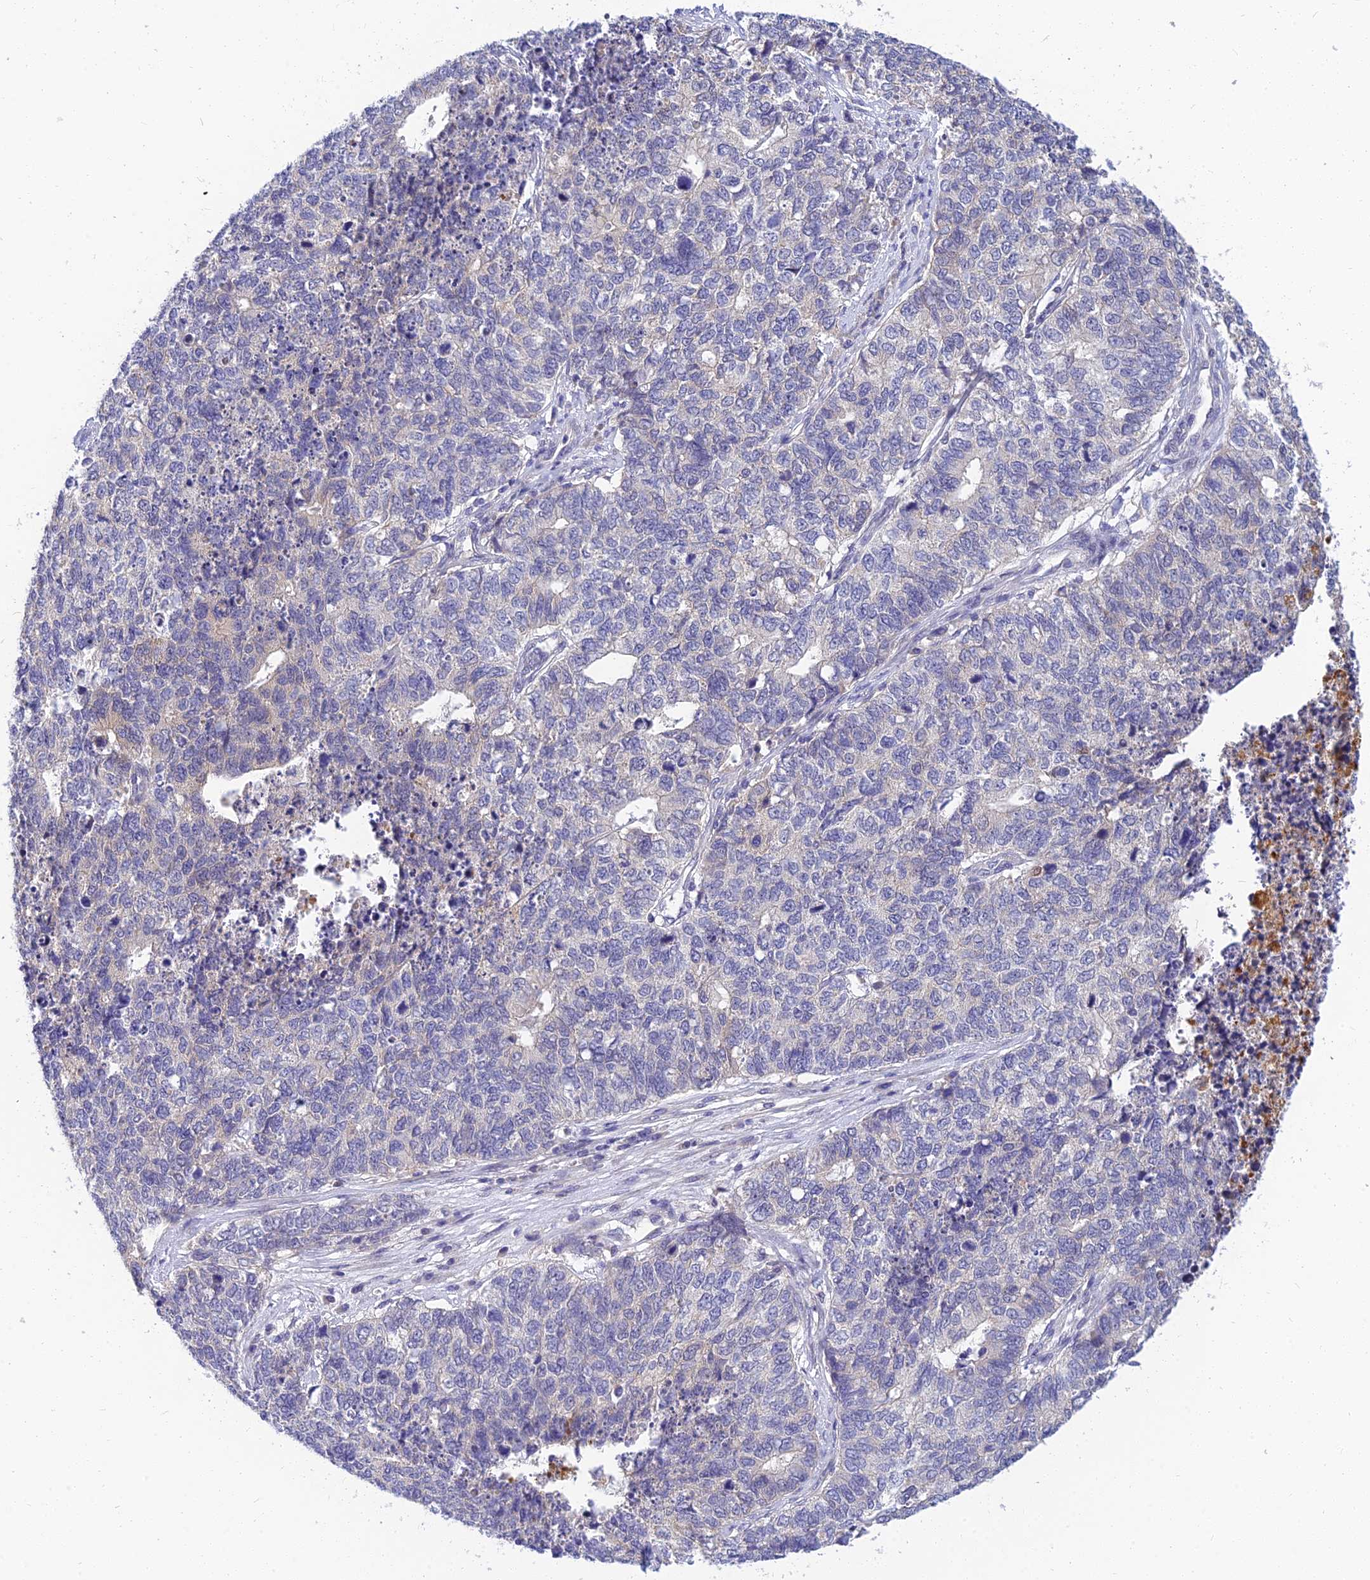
{"staining": {"intensity": "negative", "quantity": "none", "location": "none"}, "tissue": "cervical cancer", "cell_type": "Tumor cells", "image_type": "cancer", "snomed": [{"axis": "morphology", "description": "Squamous cell carcinoma, NOS"}, {"axis": "topography", "description": "Cervix"}], "caption": "There is no significant expression in tumor cells of cervical cancer (squamous cell carcinoma).", "gene": "ANKS4B", "patient": {"sex": "female", "age": 63}}